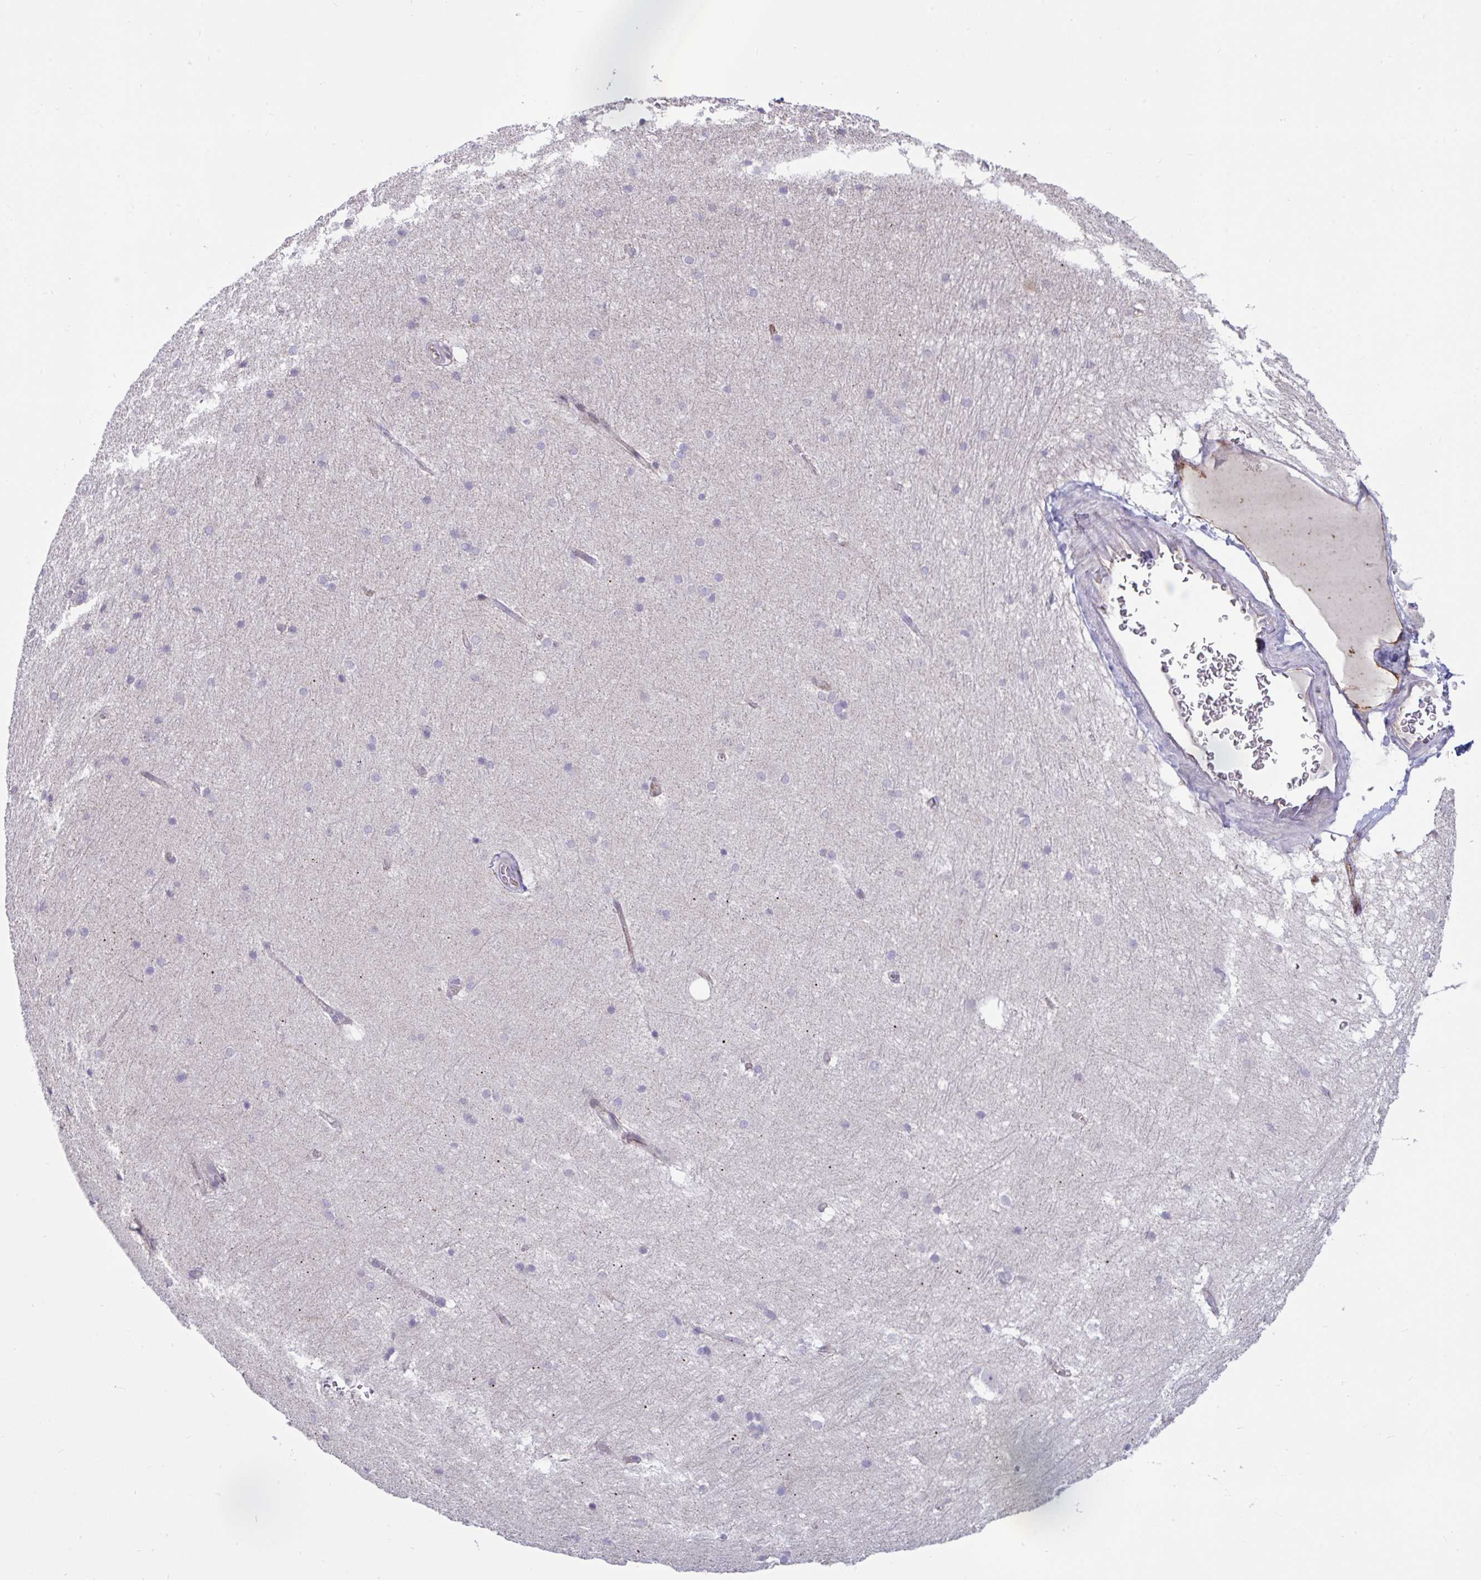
{"staining": {"intensity": "negative", "quantity": "none", "location": "none"}, "tissue": "hippocampus", "cell_type": "Glial cells", "image_type": "normal", "snomed": [{"axis": "morphology", "description": "Normal tissue, NOS"}, {"axis": "topography", "description": "Cerebral cortex"}, {"axis": "topography", "description": "Hippocampus"}], "caption": "There is no significant expression in glial cells of hippocampus. Brightfield microscopy of immunohistochemistry stained with DAB (3,3'-diaminobenzidine) (brown) and hematoxylin (blue), captured at high magnification.", "gene": "IL37", "patient": {"sex": "female", "age": 19}}